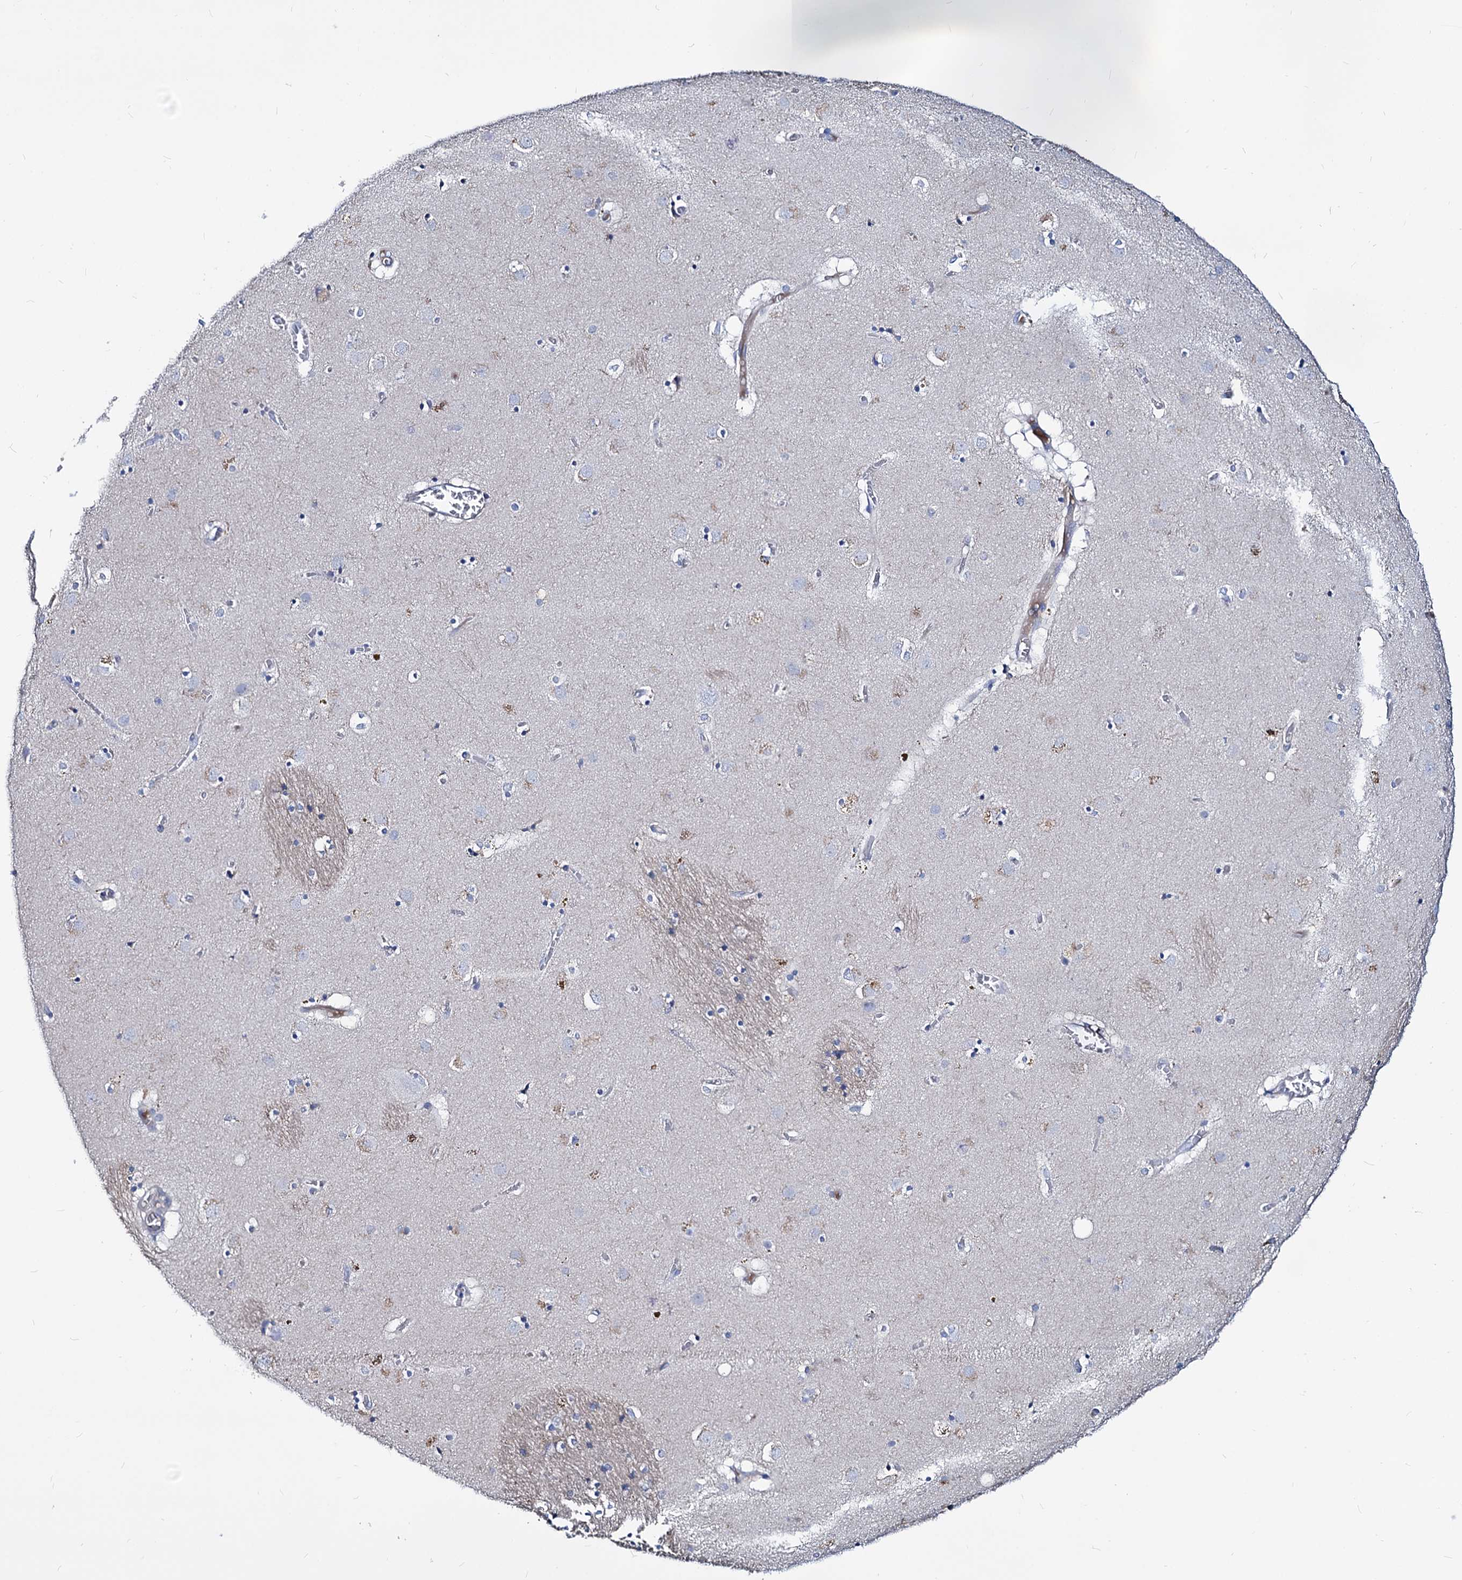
{"staining": {"intensity": "negative", "quantity": "none", "location": "none"}, "tissue": "caudate", "cell_type": "Glial cells", "image_type": "normal", "snomed": [{"axis": "morphology", "description": "Normal tissue, NOS"}, {"axis": "topography", "description": "Lateral ventricle wall"}], "caption": "This is an immunohistochemistry micrograph of unremarkable human caudate. There is no staining in glial cells.", "gene": "DYDC2", "patient": {"sex": "male", "age": 70}}